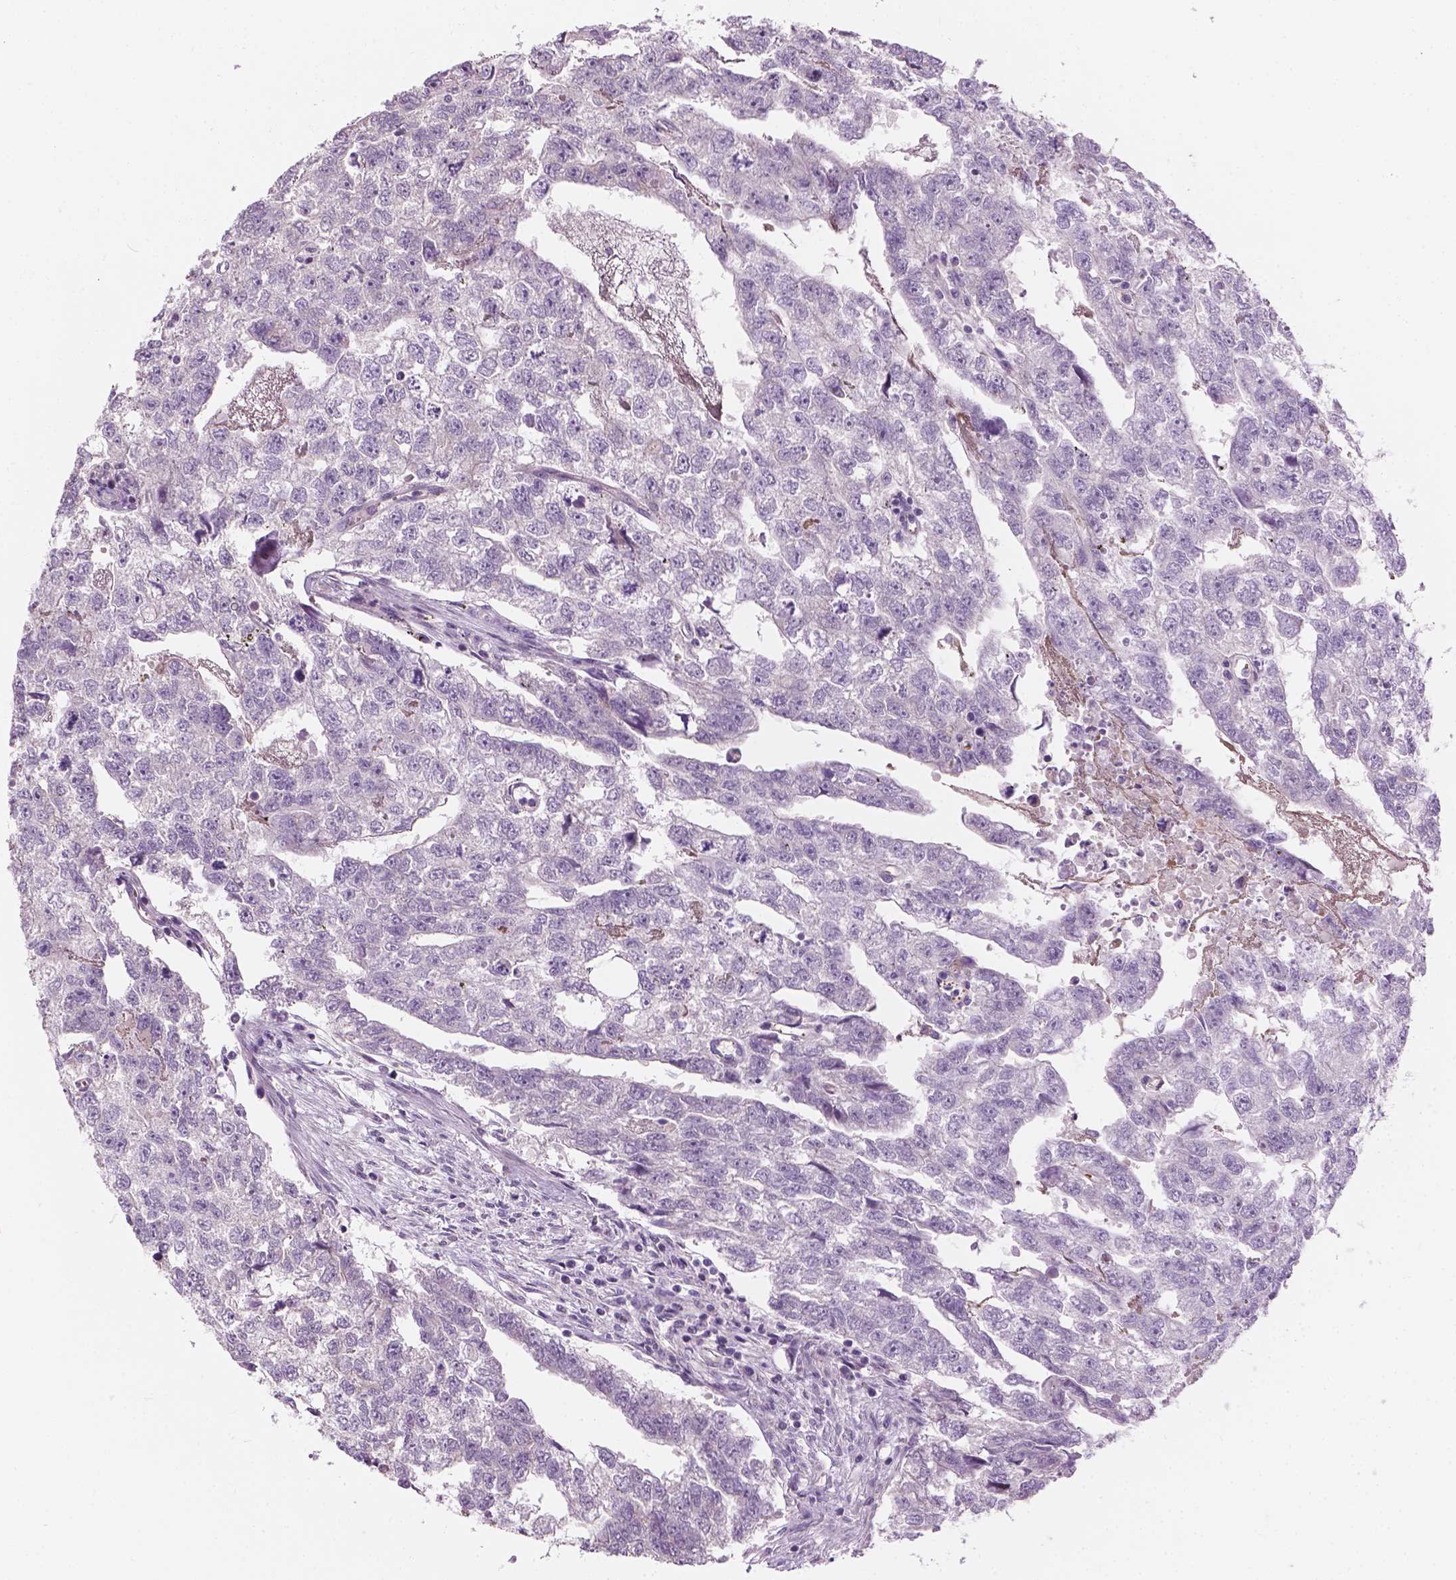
{"staining": {"intensity": "negative", "quantity": "none", "location": "none"}, "tissue": "testis cancer", "cell_type": "Tumor cells", "image_type": "cancer", "snomed": [{"axis": "morphology", "description": "Carcinoma, Embryonal, NOS"}, {"axis": "morphology", "description": "Teratoma, malignant, NOS"}, {"axis": "topography", "description": "Testis"}], "caption": "The image exhibits no staining of tumor cells in teratoma (malignant) (testis).", "gene": "CFAP126", "patient": {"sex": "male", "age": 44}}